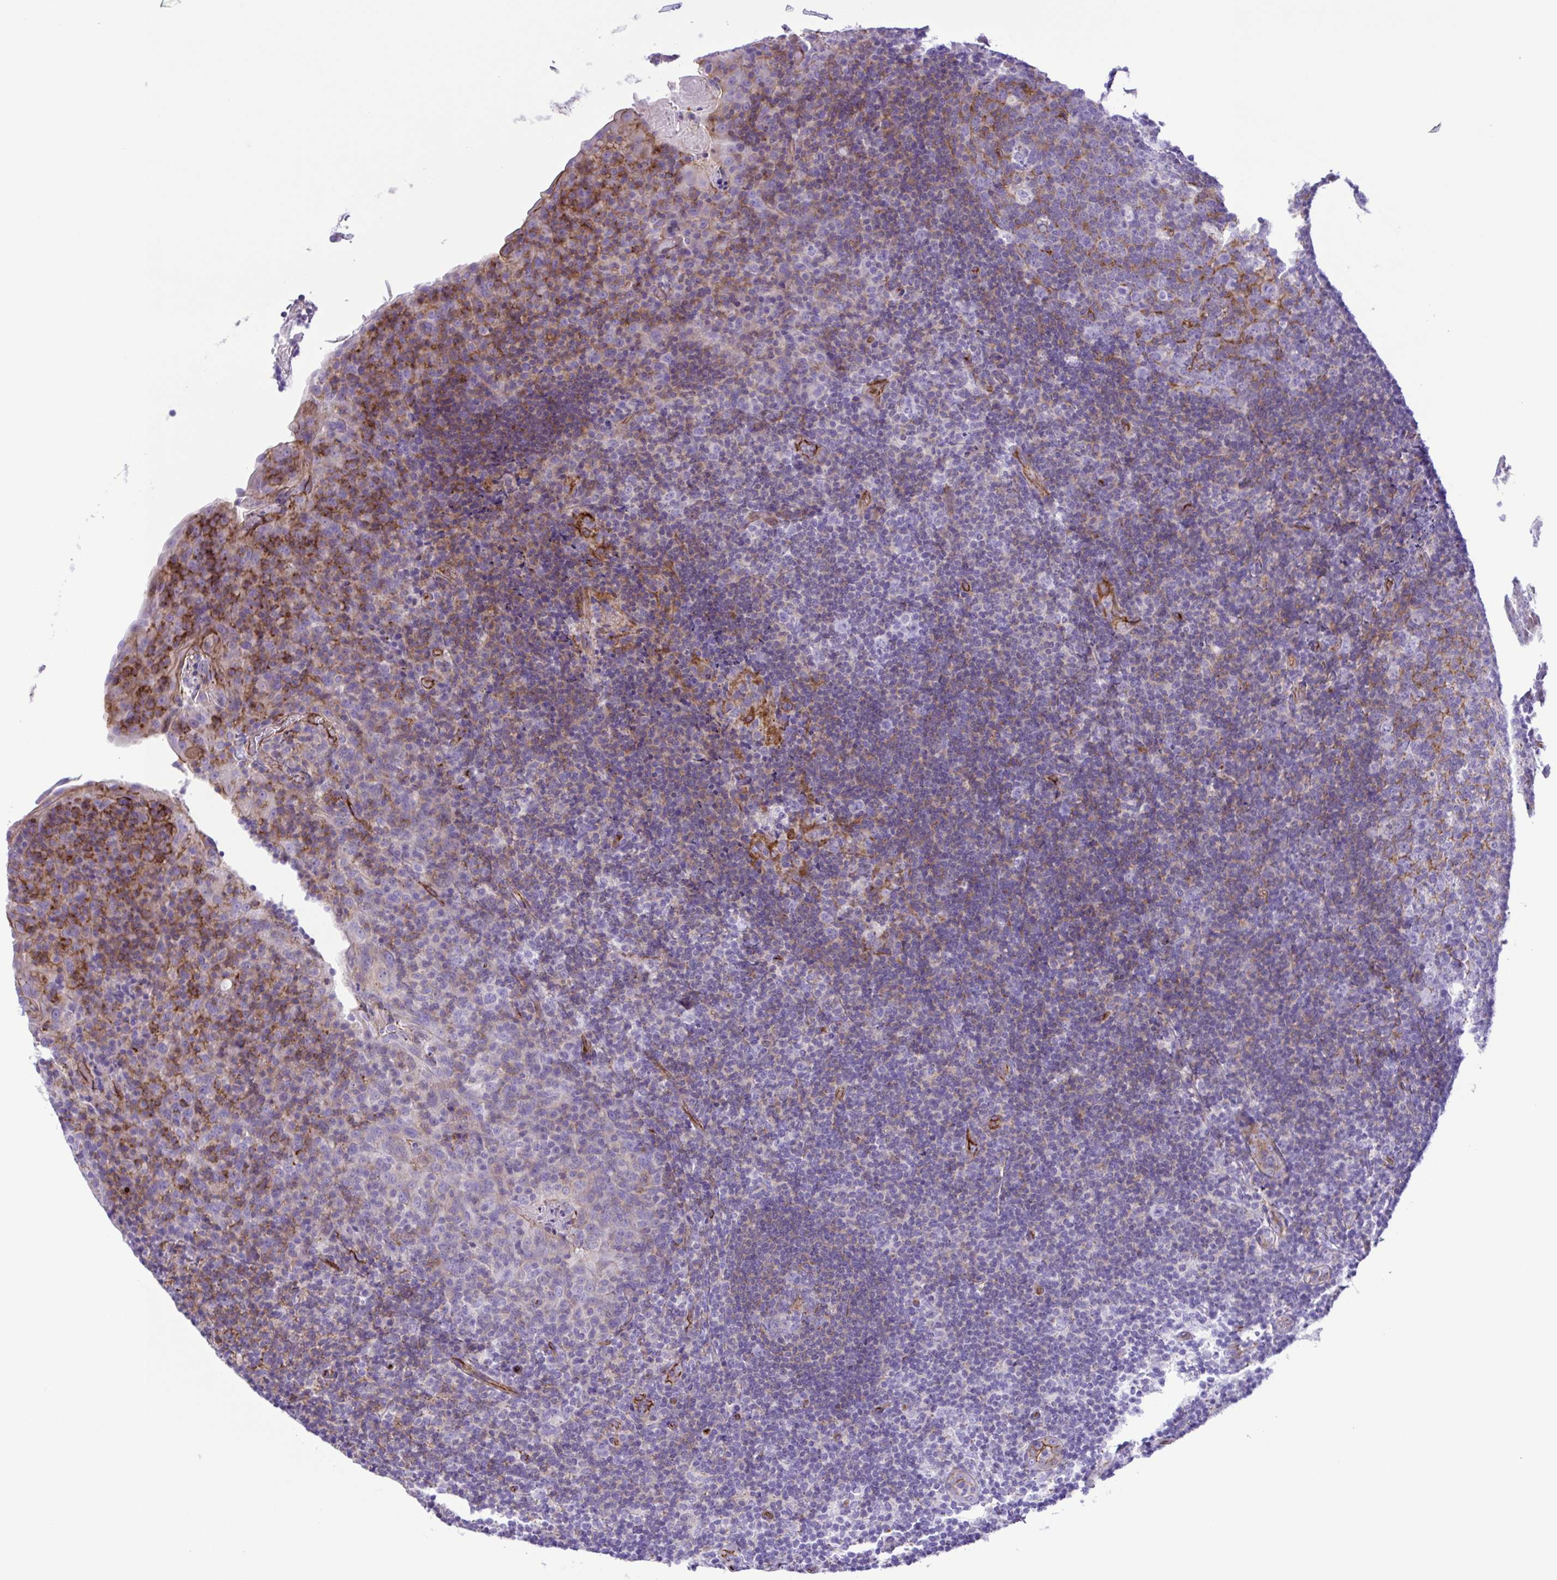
{"staining": {"intensity": "negative", "quantity": "none", "location": "none"}, "tissue": "tonsil", "cell_type": "Germinal center cells", "image_type": "normal", "snomed": [{"axis": "morphology", "description": "Normal tissue, NOS"}, {"axis": "topography", "description": "Tonsil"}], "caption": "High magnification brightfield microscopy of unremarkable tonsil stained with DAB (brown) and counterstained with hematoxylin (blue): germinal center cells show no significant expression.", "gene": "FLT1", "patient": {"sex": "male", "age": 17}}